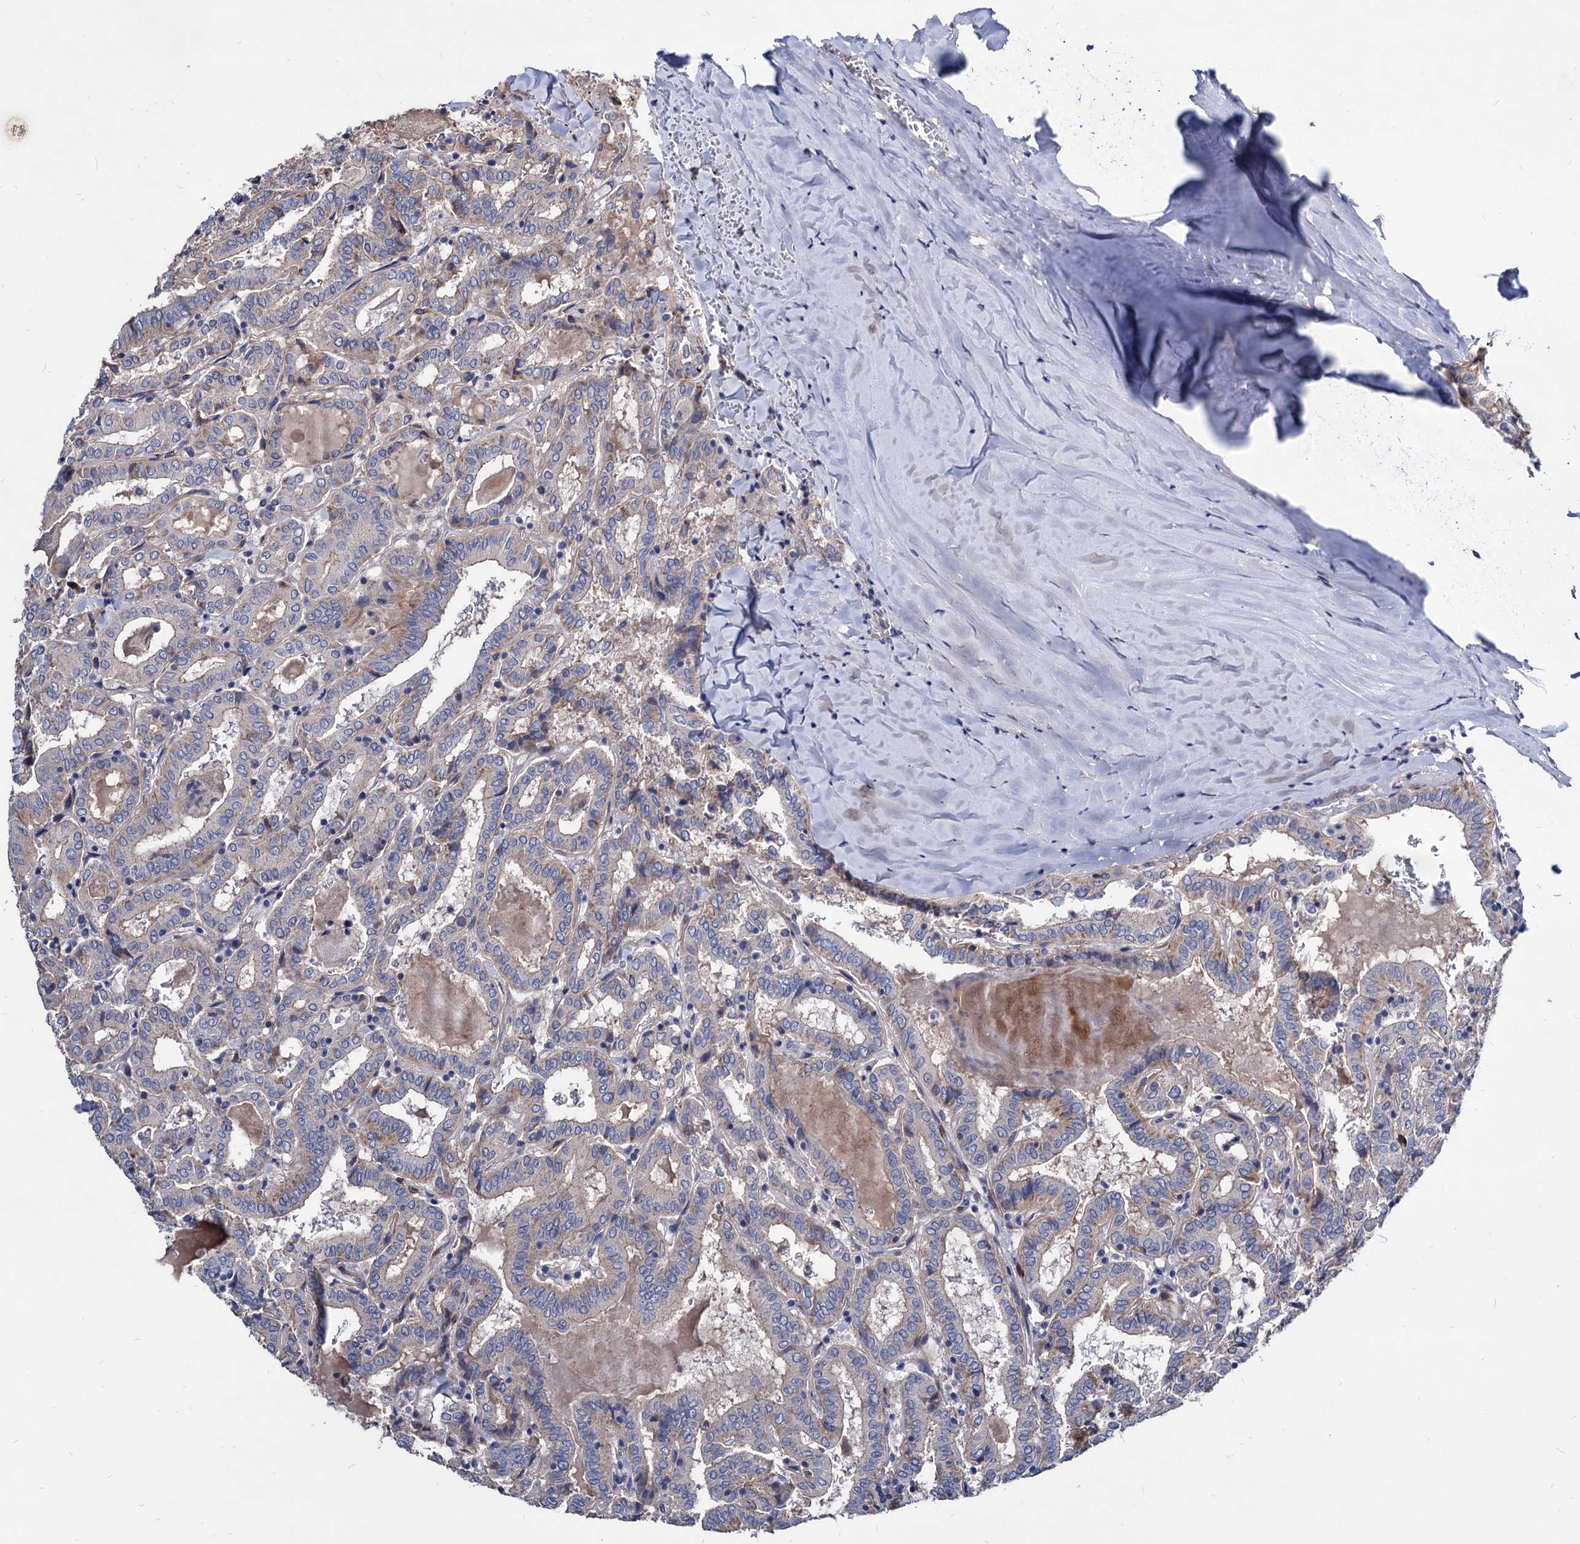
{"staining": {"intensity": "weak", "quantity": "25%-75%", "location": "cytoplasmic/membranous"}, "tissue": "thyroid cancer", "cell_type": "Tumor cells", "image_type": "cancer", "snomed": [{"axis": "morphology", "description": "Papillary adenocarcinoma, NOS"}, {"axis": "topography", "description": "Thyroid gland"}], "caption": "Protein staining of thyroid cancer (papillary adenocarcinoma) tissue demonstrates weak cytoplasmic/membranous expression in approximately 25%-75% of tumor cells.", "gene": "WDR11", "patient": {"sex": "female", "age": 72}}